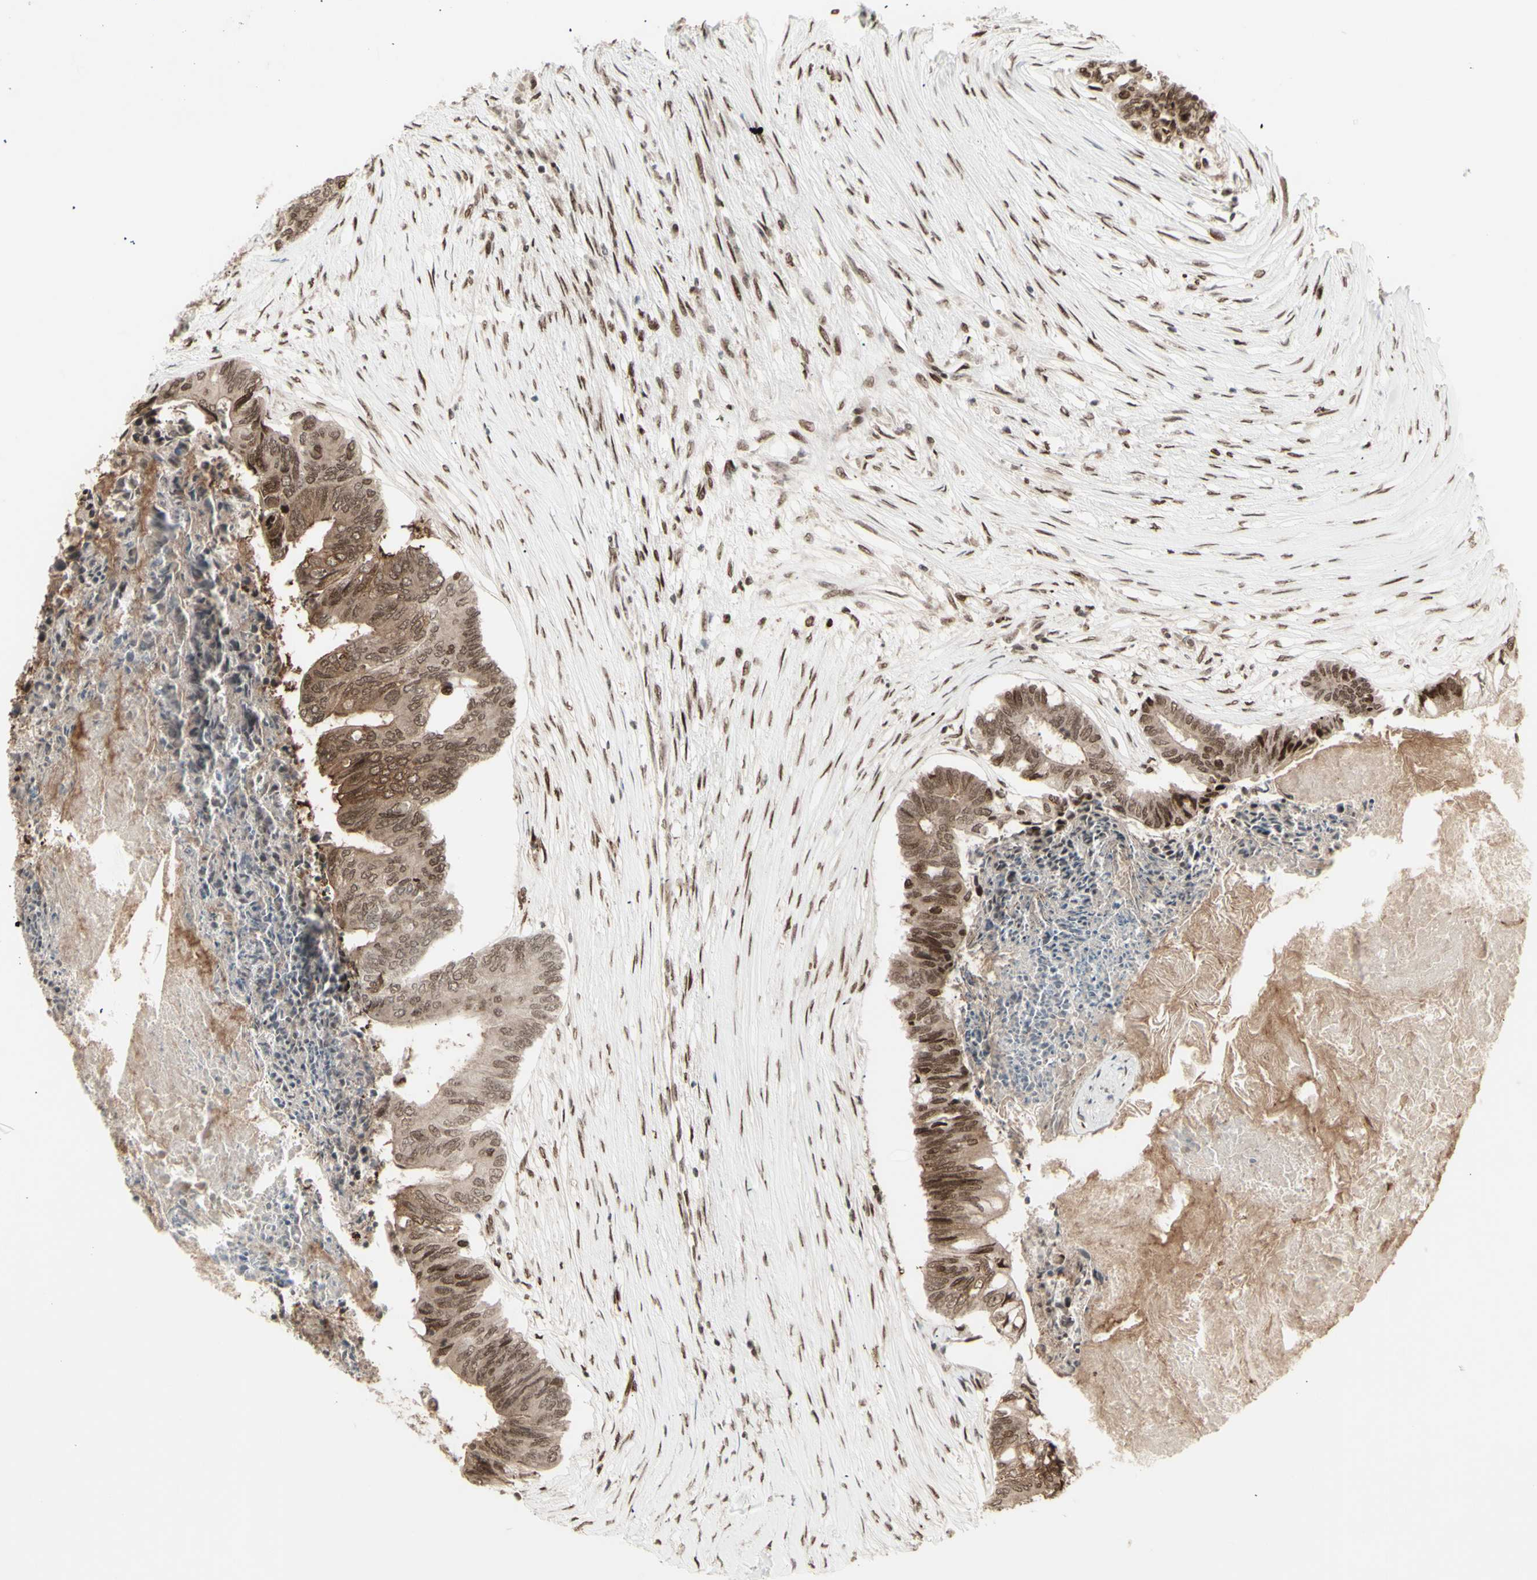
{"staining": {"intensity": "moderate", "quantity": ">75%", "location": "cytoplasmic/membranous,nuclear"}, "tissue": "colorectal cancer", "cell_type": "Tumor cells", "image_type": "cancer", "snomed": [{"axis": "morphology", "description": "Adenocarcinoma, NOS"}, {"axis": "topography", "description": "Rectum"}], "caption": "The immunohistochemical stain labels moderate cytoplasmic/membranous and nuclear staining in tumor cells of colorectal adenocarcinoma tissue.", "gene": "CBX1", "patient": {"sex": "male", "age": 63}}